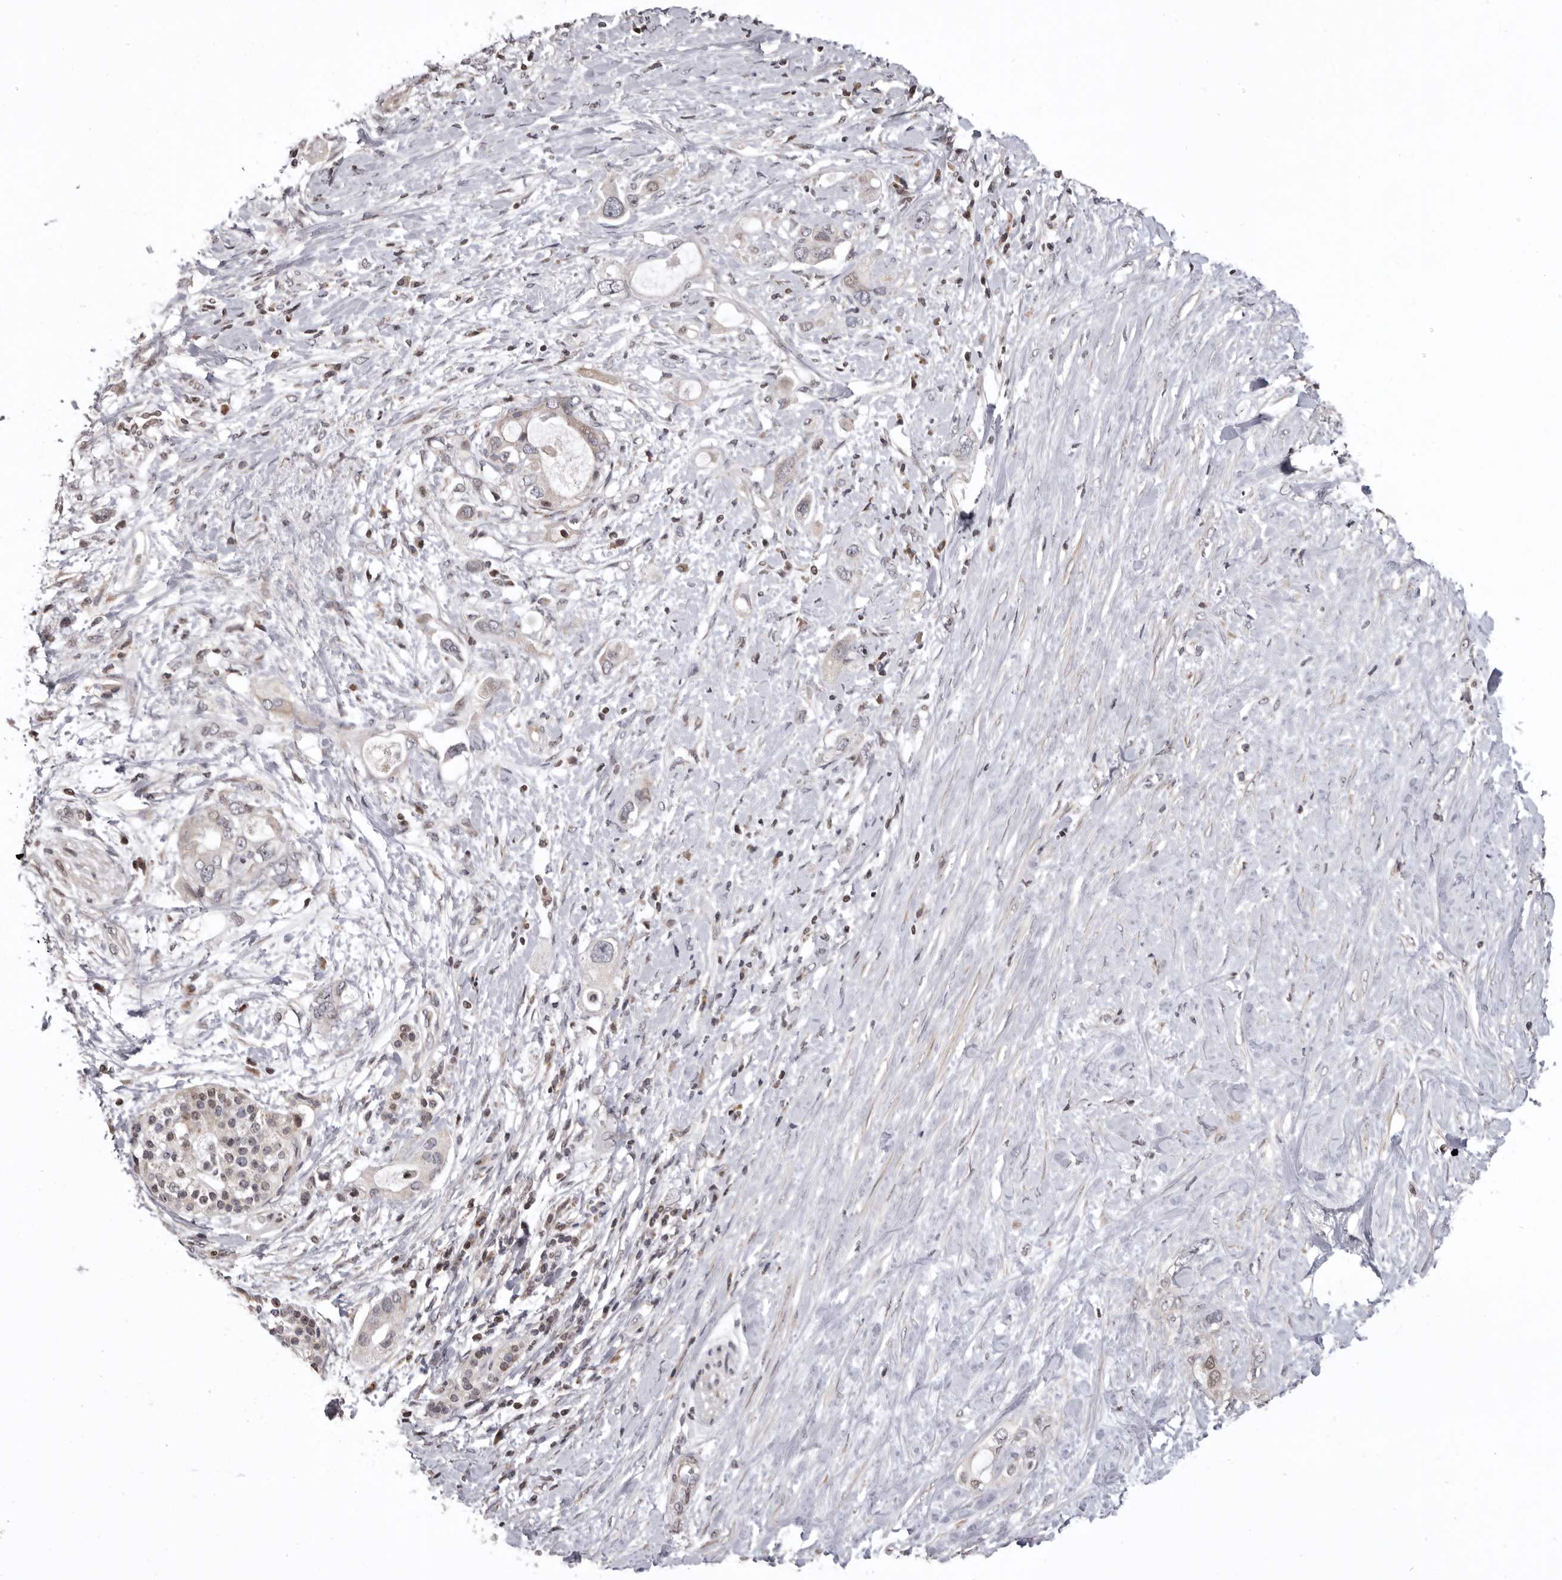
{"staining": {"intensity": "negative", "quantity": "none", "location": "none"}, "tissue": "pancreatic cancer", "cell_type": "Tumor cells", "image_type": "cancer", "snomed": [{"axis": "morphology", "description": "Adenocarcinoma, NOS"}, {"axis": "topography", "description": "Pancreas"}], "caption": "Human pancreatic cancer stained for a protein using immunohistochemistry shows no staining in tumor cells.", "gene": "AZIN1", "patient": {"sex": "female", "age": 56}}